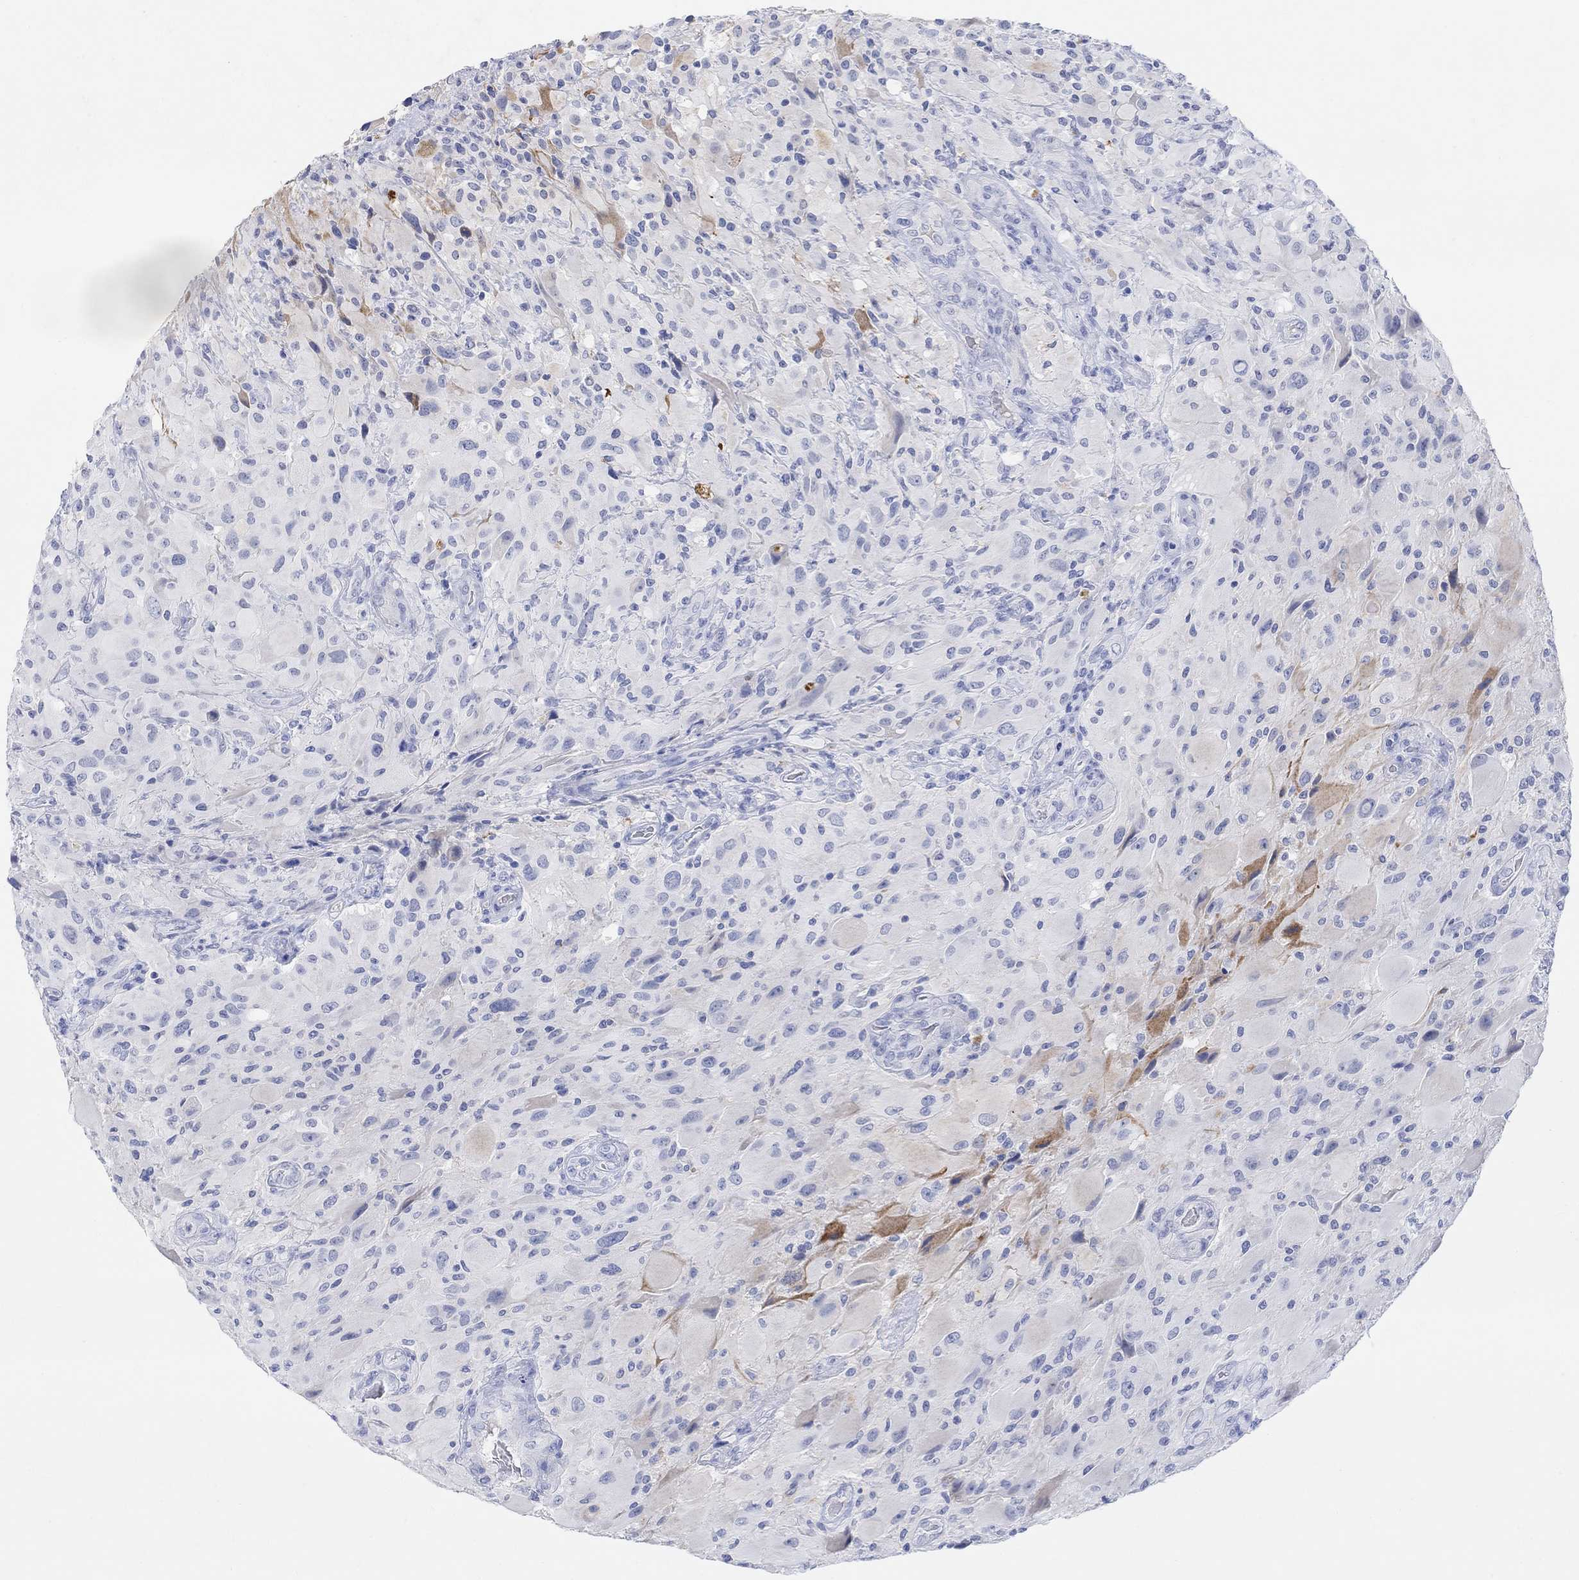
{"staining": {"intensity": "moderate", "quantity": "<25%", "location": "cytoplasmic/membranous"}, "tissue": "glioma", "cell_type": "Tumor cells", "image_type": "cancer", "snomed": [{"axis": "morphology", "description": "Glioma, malignant, High grade"}, {"axis": "topography", "description": "Cerebral cortex"}], "caption": "DAB immunohistochemical staining of human glioma reveals moderate cytoplasmic/membranous protein staining in approximately <25% of tumor cells.", "gene": "TYR", "patient": {"sex": "male", "age": 35}}